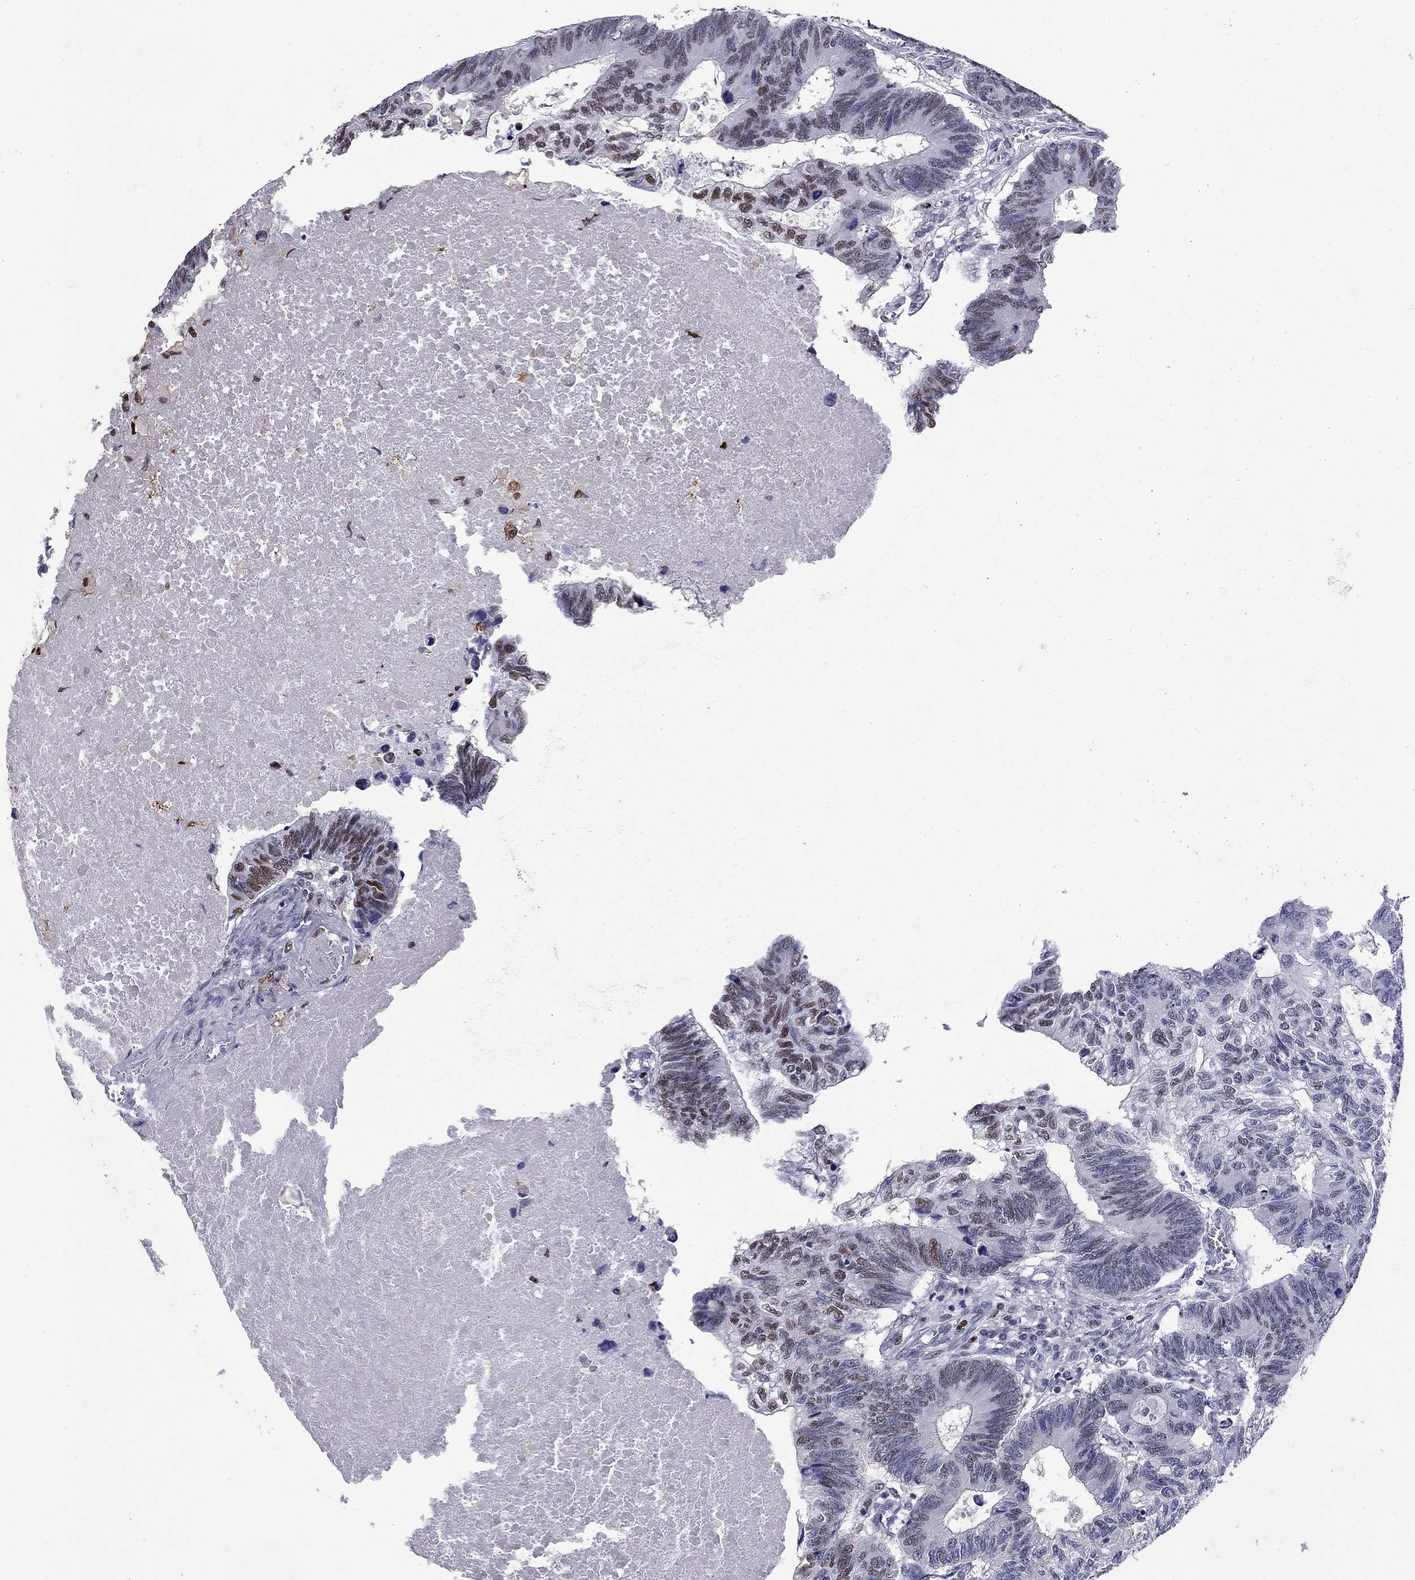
{"staining": {"intensity": "strong", "quantity": "<25%", "location": "nuclear"}, "tissue": "colorectal cancer", "cell_type": "Tumor cells", "image_type": "cancer", "snomed": [{"axis": "morphology", "description": "Adenocarcinoma, NOS"}, {"axis": "topography", "description": "Colon"}], "caption": "Protein expression by immunohistochemistry (IHC) reveals strong nuclear expression in approximately <25% of tumor cells in adenocarcinoma (colorectal).", "gene": "PCGF3", "patient": {"sex": "female", "age": 77}}